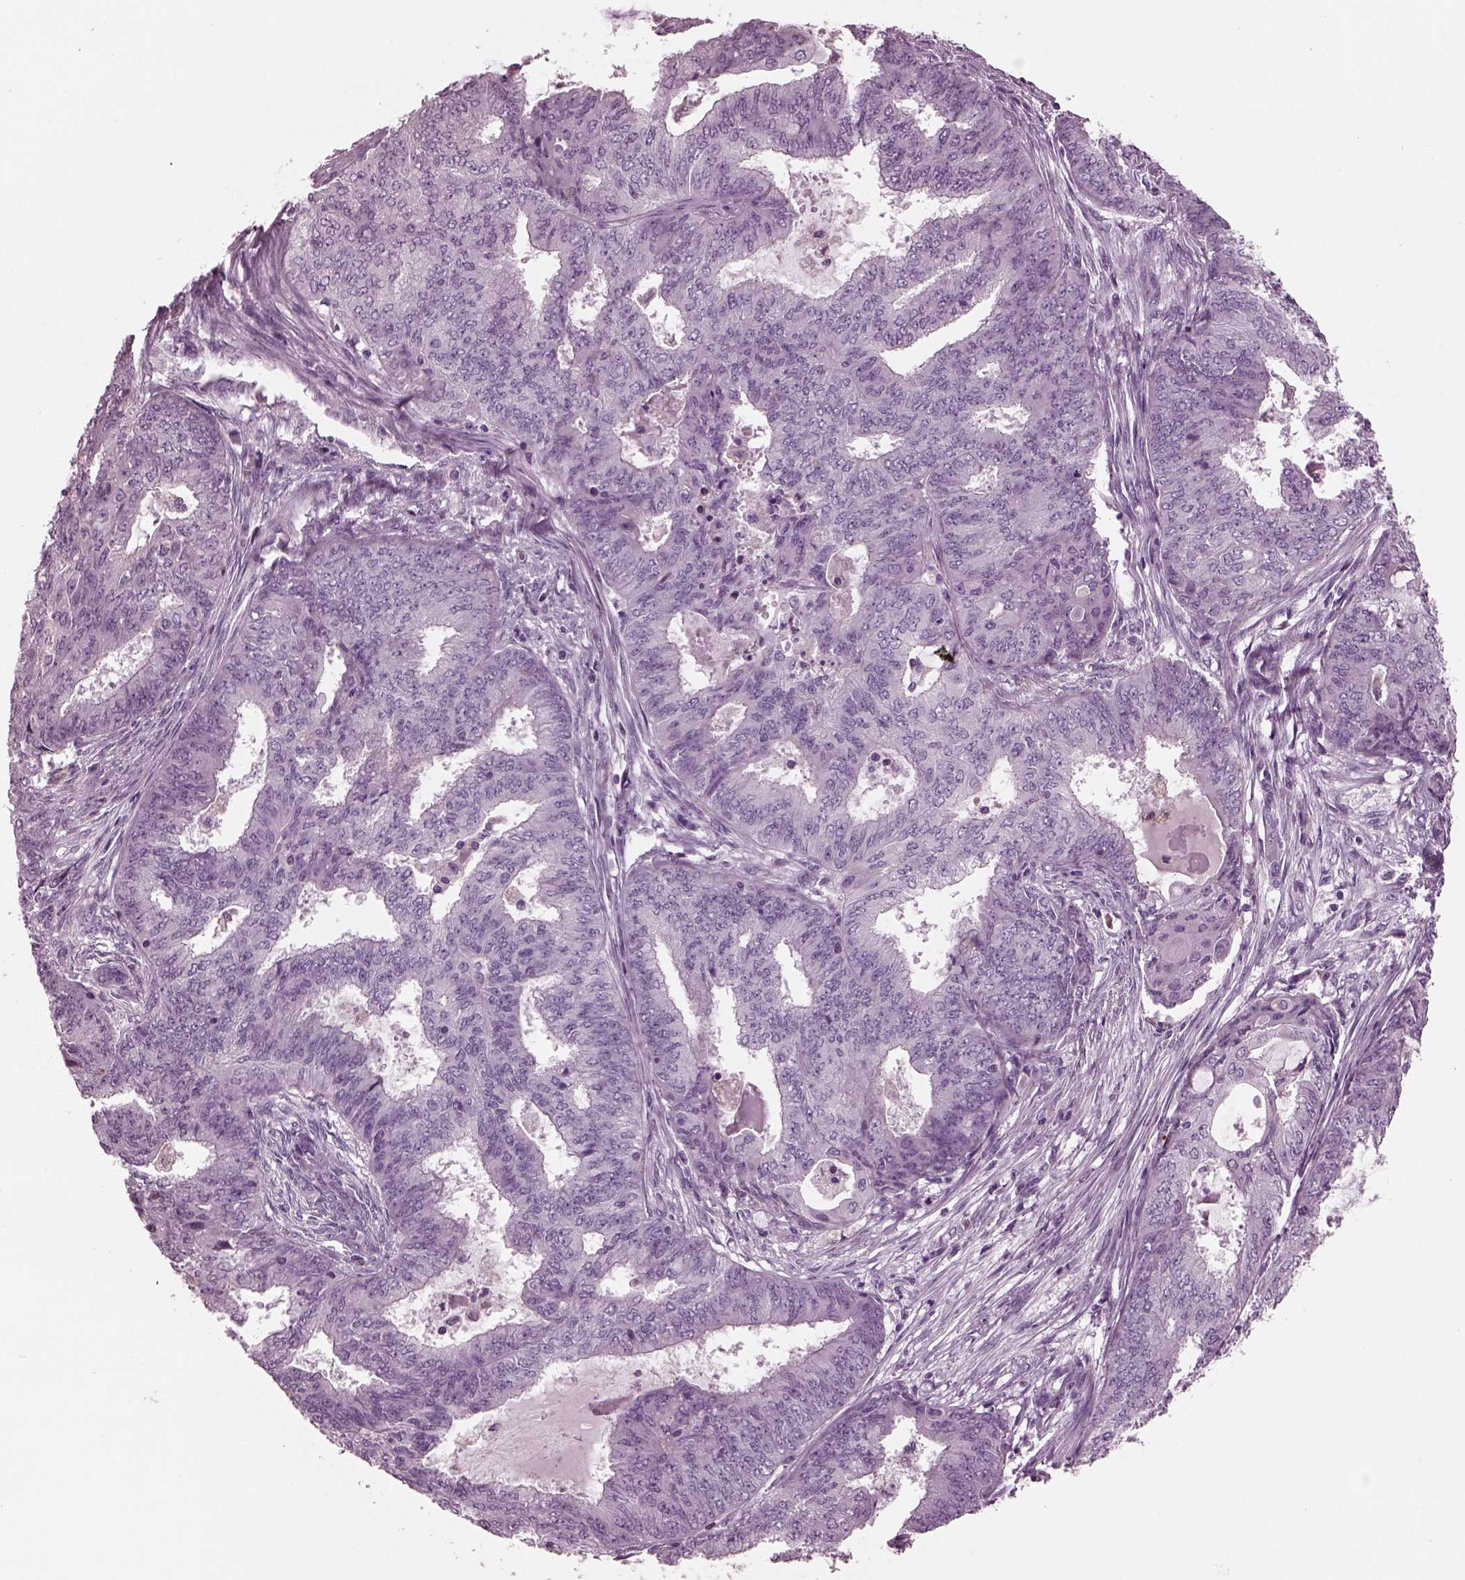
{"staining": {"intensity": "negative", "quantity": "none", "location": "none"}, "tissue": "endometrial cancer", "cell_type": "Tumor cells", "image_type": "cancer", "snomed": [{"axis": "morphology", "description": "Adenocarcinoma, NOS"}, {"axis": "topography", "description": "Endometrium"}], "caption": "DAB (3,3'-diaminobenzidine) immunohistochemical staining of adenocarcinoma (endometrial) demonstrates no significant positivity in tumor cells.", "gene": "GDF11", "patient": {"sex": "female", "age": 62}}